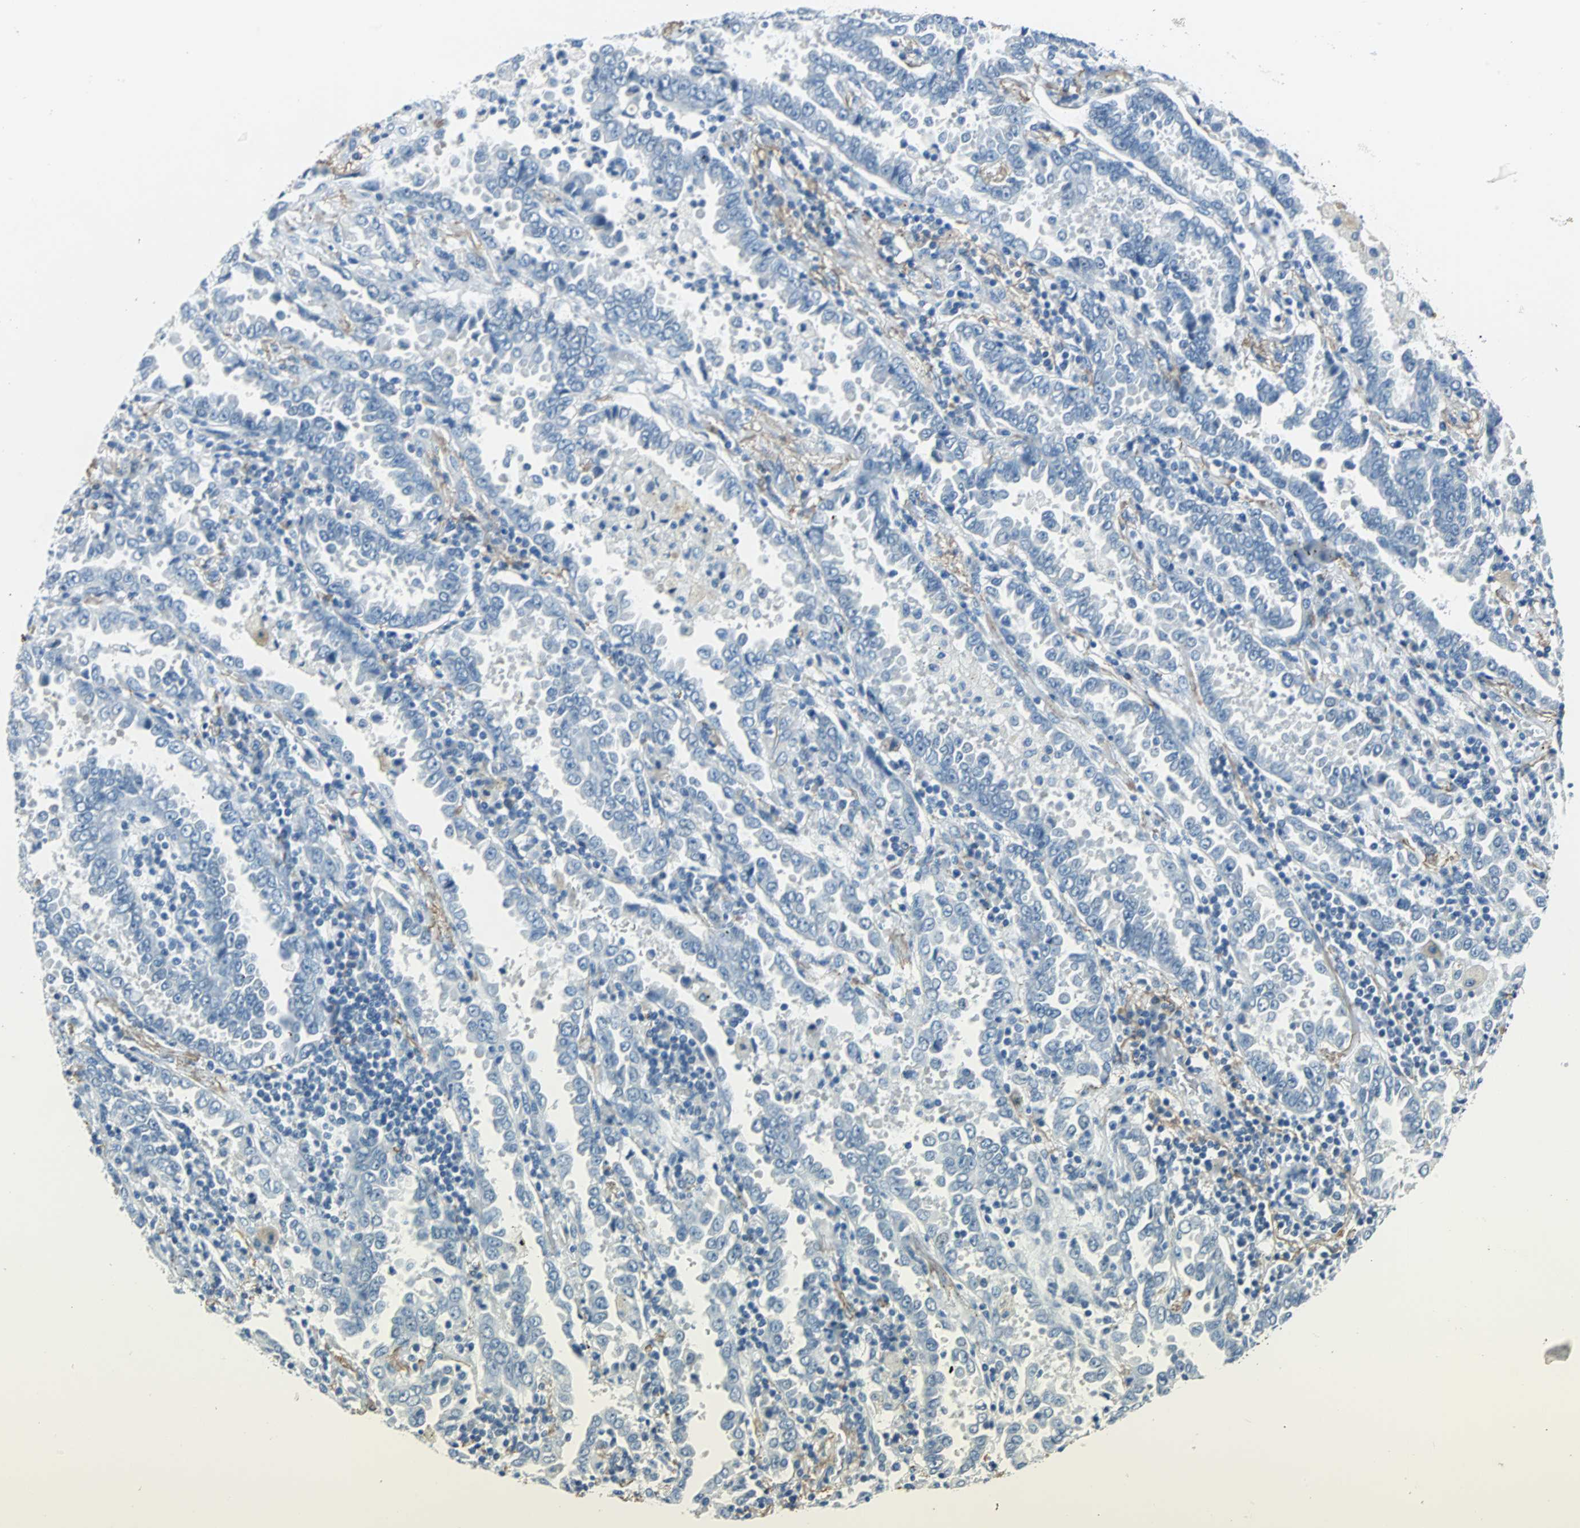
{"staining": {"intensity": "negative", "quantity": "none", "location": "none"}, "tissue": "lung cancer", "cell_type": "Tumor cells", "image_type": "cancer", "snomed": [{"axis": "morphology", "description": "Normal tissue, NOS"}, {"axis": "morphology", "description": "Inflammation, NOS"}, {"axis": "morphology", "description": "Adenocarcinoma, NOS"}, {"axis": "topography", "description": "Lung"}], "caption": "Tumor cells show no significant protein expression in lung cancer (adenocarcinoma). (Stains: DAB (3,3'-diaminobenzidine) immunohistochemistry (IHC) with hematoxylin counter stain, Microscopy: brightfield microscopy at high magnification).", "gene": "MUC7", "patient": {"sex": "female", "age": 64}}